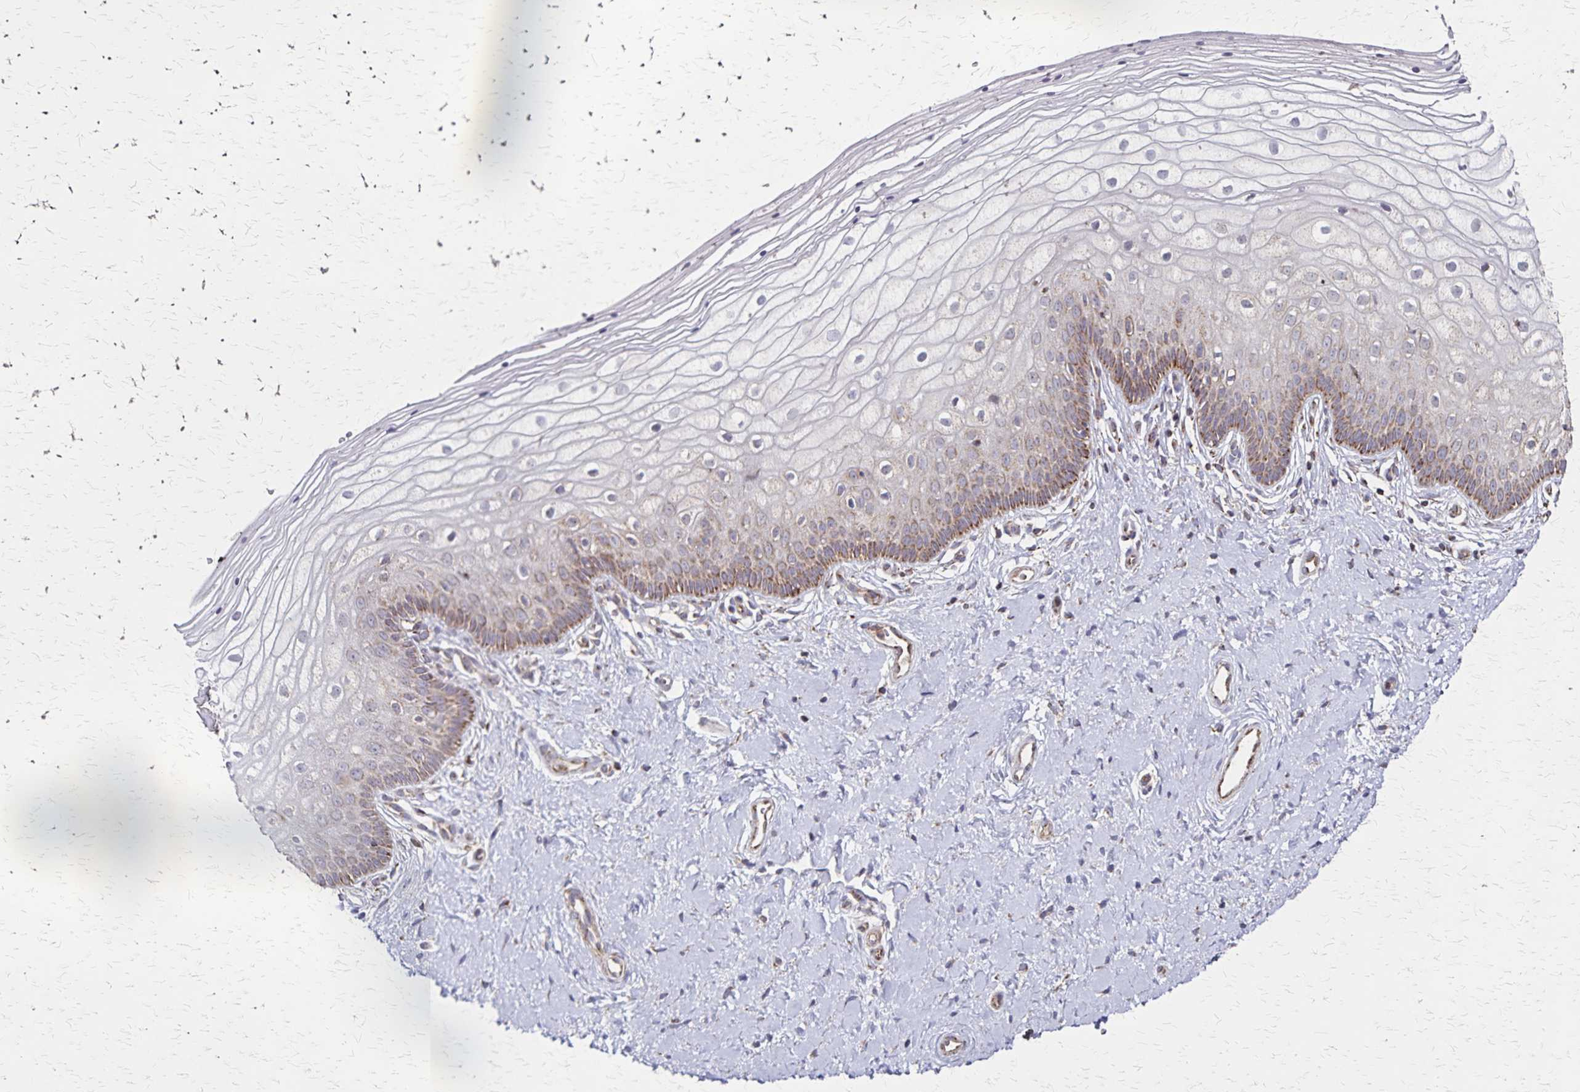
{"staining": {"intensity": "moderate", "quantity": "25%-75%", "location": "cytoplasmic/membranous"}, "tissue": "vagina", "cell_type": "Squamous epithelial cells", "image_type": "normal", "snomed": [{"axis": "morphology", "description": "Normal tissue, NOS"}, {"axis": "topography", "description": "Vagina"}], "caption": "Brown immunohistochemical staining in unremarkable human vagina displays moderate cytoplasmic/membranous staining in approximately 25%-75% of squamous epithelial cells.", "gene": "NFS1", "patient": {"sex": "female", "age": 39}}